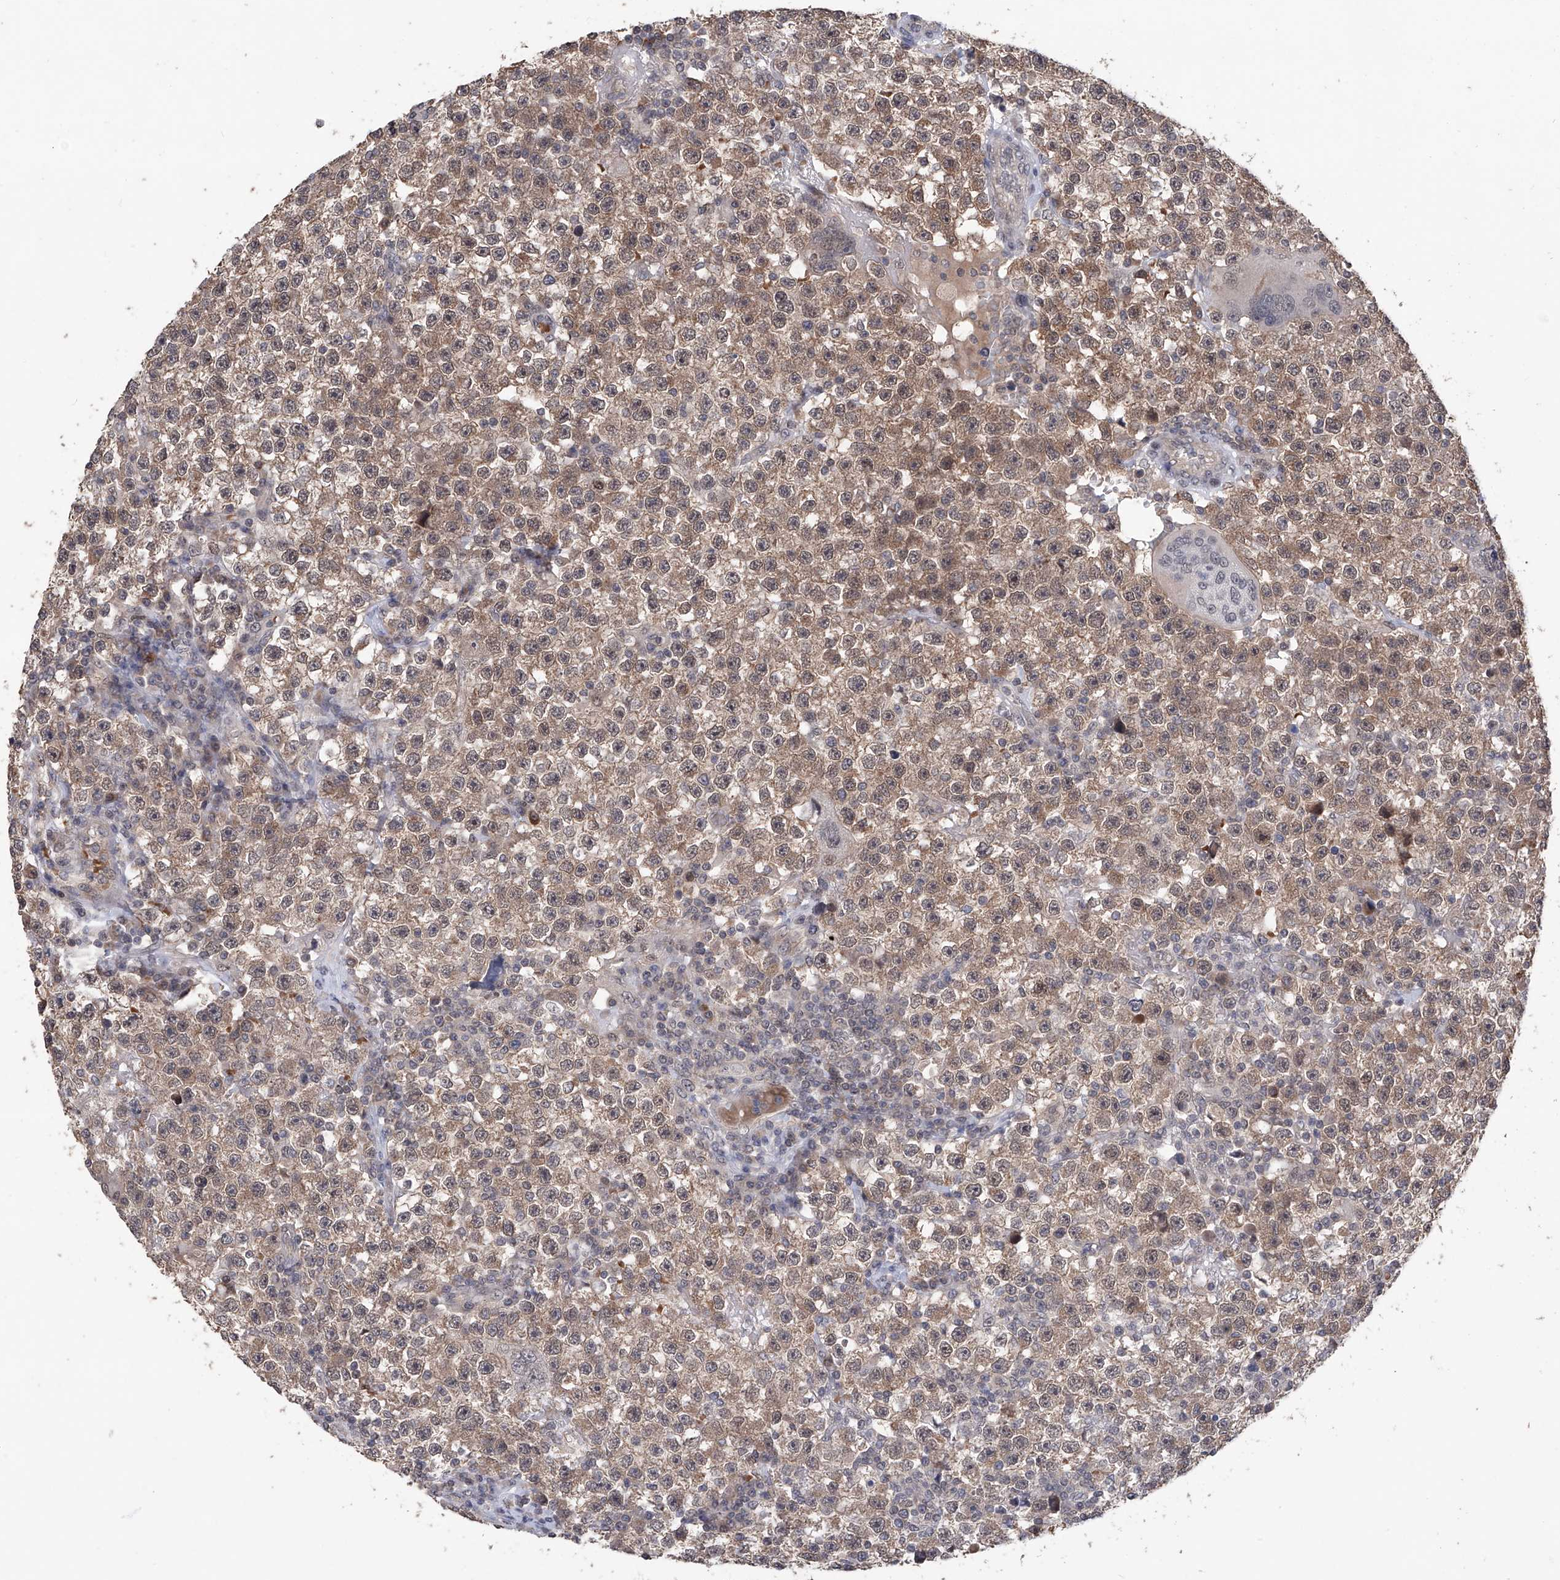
{"staining": {"intensity": "weak", "quantity": ">75%", "location": "cytoplasmic/membranous"}, "tissue": "testis cancer", "cell_type": "Tumor cells", "image_type": "cancer", "snomed": [{"axis": "morphology", "description": "Seminoma, NOS"}, {"axis": "topography", "description": "Testis"}], "caption": "Seminoma (testis) was stained to show a protein in brown. There is low levels of weak cytoplasmic/membranous expression in about >75% of tumor cells.", "gene": "LYSMD4", "patient": {"sex": "male", "age": 22}}